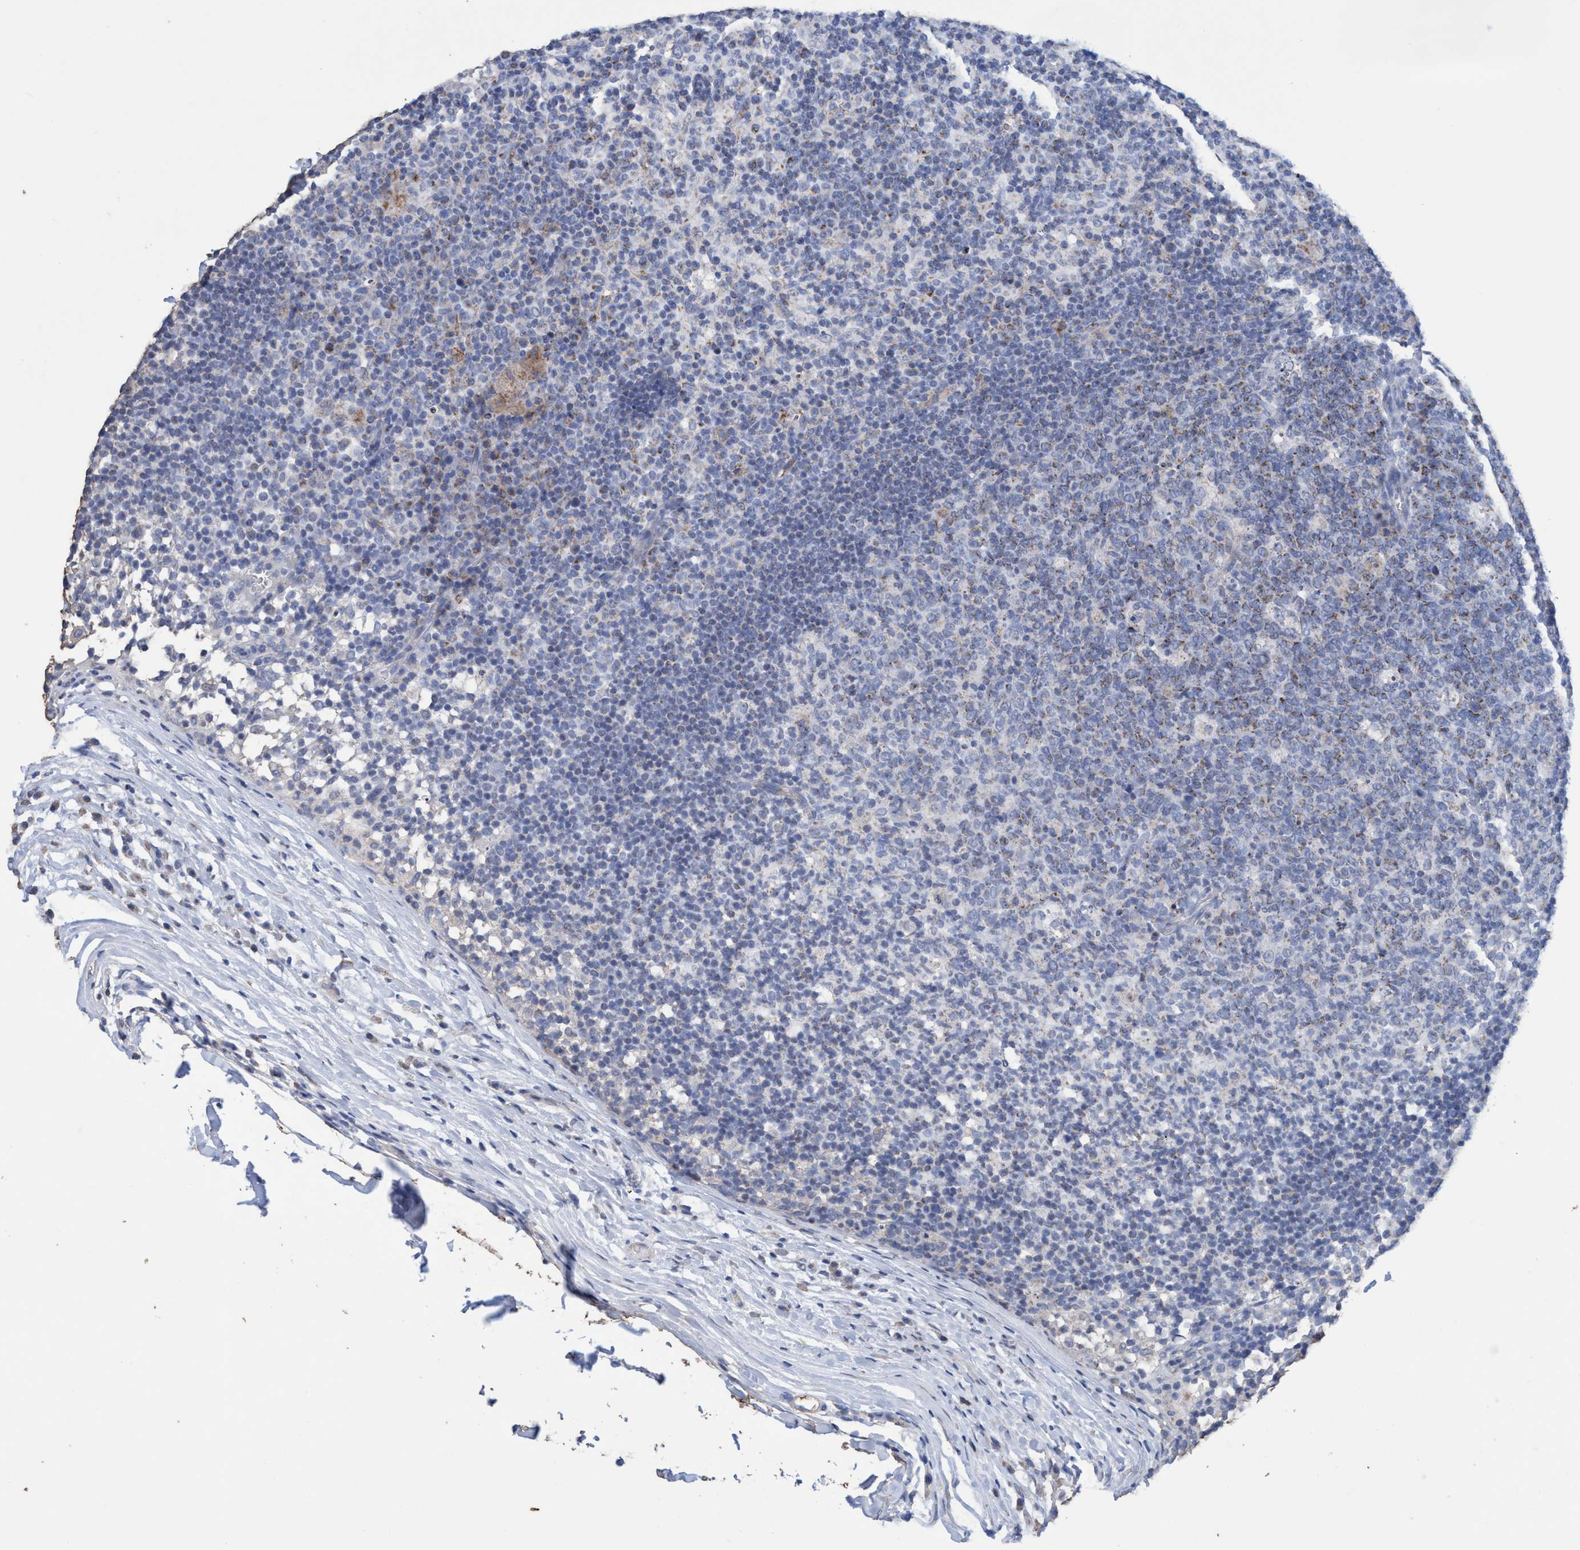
{"staining": {"intensity": "moderate", "quantity": "25%-75%", "location": "cytoplasmic/membranous"}, "tissue": "lymph node", "cell_type": "Germinal center cells", "image_type": "normal", "snomed": [{"axis": "morphology", "description": "Normal tissue, NOS"}, {"axis": "morphology", "description": "Inflammation, NOS"}, {"axis": "topography", "description": "Lymph node"}], "caption": "A histopathology image of human lymph node stained for a protein demonstrates moderate cytoplasmic/membranous brown staining in germinal center cells. The staining was performed using DAB to visualize the protein expression in brown, while the nuclei were stained in blue with hematoxylin (Magnification: 20x).", "gene": "RSAD1", "patient": {"sex": "male", "age": 55}}